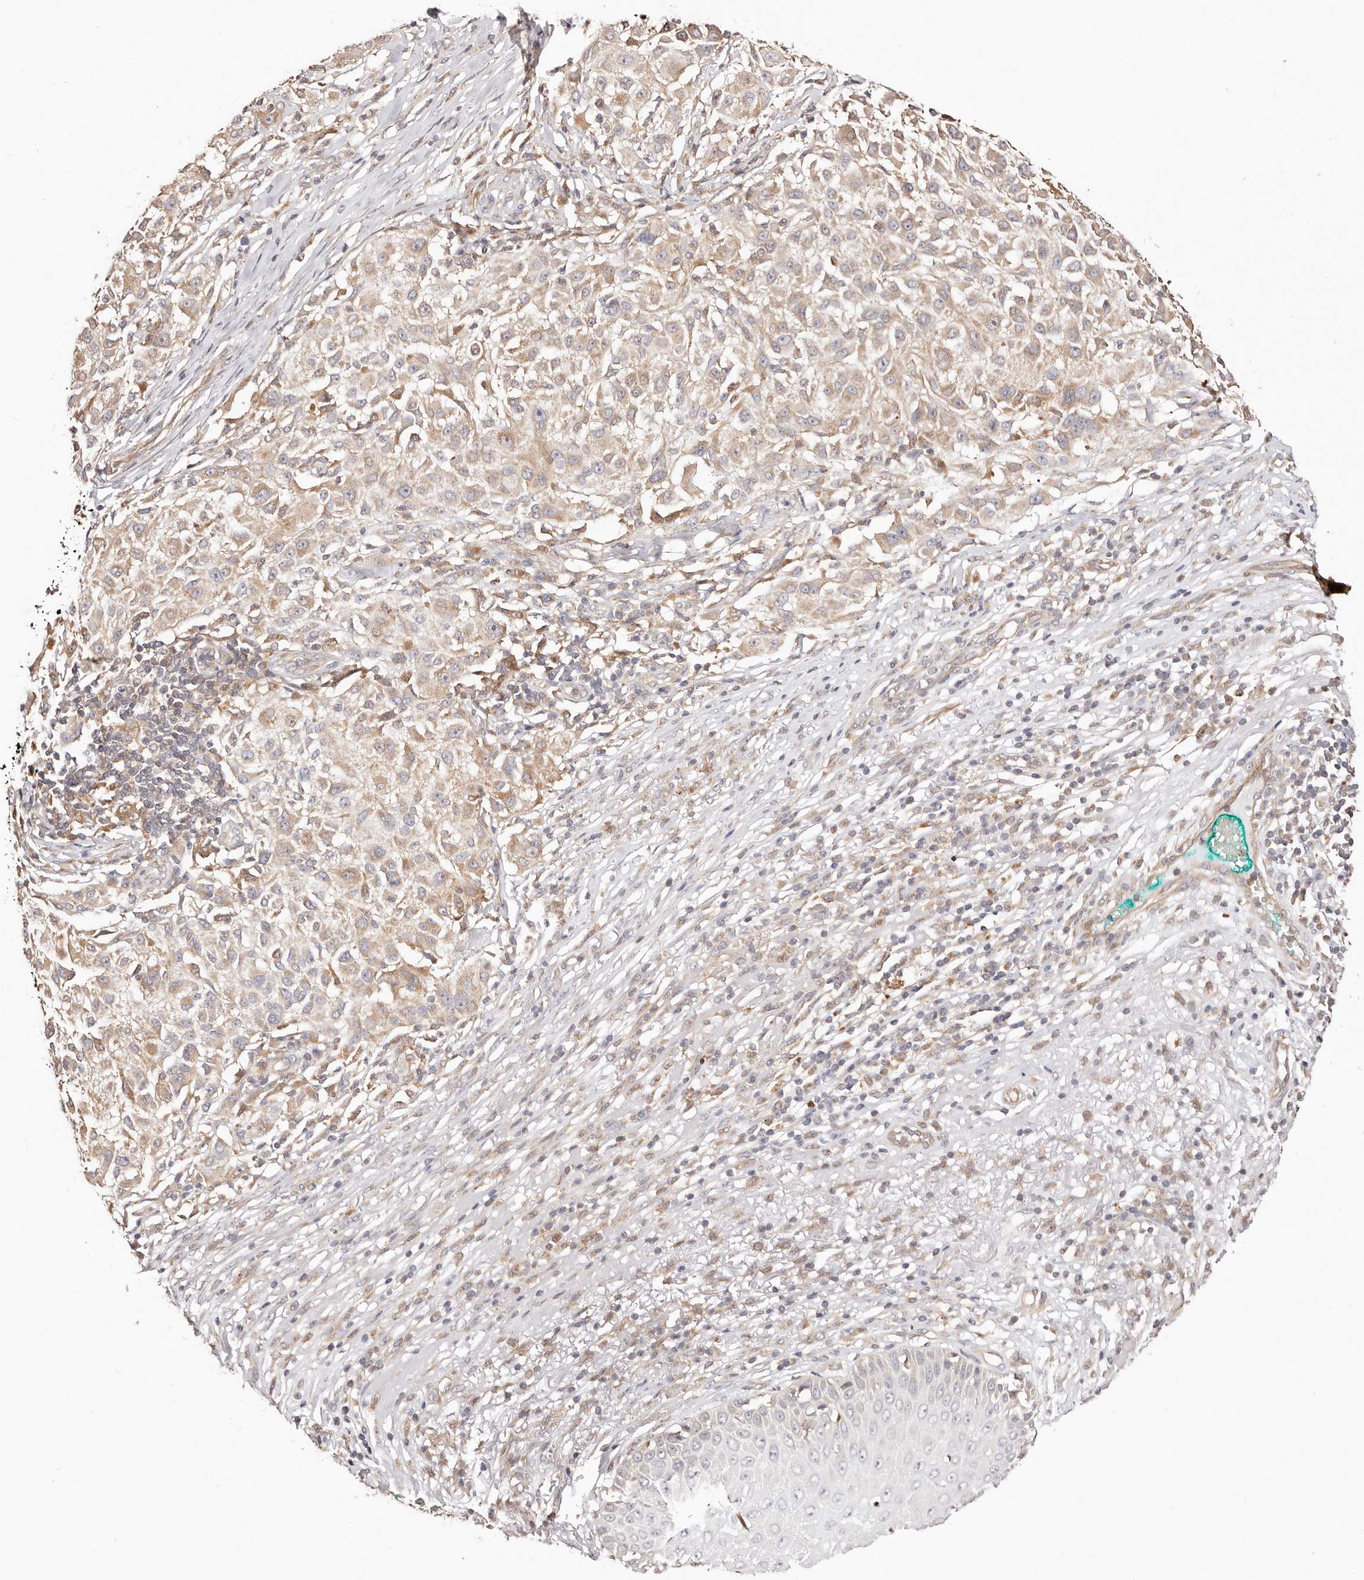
{"staining": {"intensity": "weak", "quantity": ">75%", "location": "cytoplasmic/membranous"}, "tissue": "melanoma", "cell_type": "Tumor cells", "image_type": "cancer", "snomed": [{"axis": "morphology", "description": "Necrosis, NOS"}, {"axis": "morphology", "description": "Malignant melanoma, NOS"}, {"axis": "topography", "description": "Skin"}], "caption": "Immunohistochemistry (IHC) staining of malignant melanoma, which displays low levels of weak cytoplasmic/membranous staining in about >75% of tumor cells indicating weak cytoplasmic/membranous protein positivity. The staining was performed using DAB (brown) for protein detection and nuclei were counterstained in hematoxylin (blue).", "gene": "MAPK1", "patient": {"sex": "female", "age": 87}}